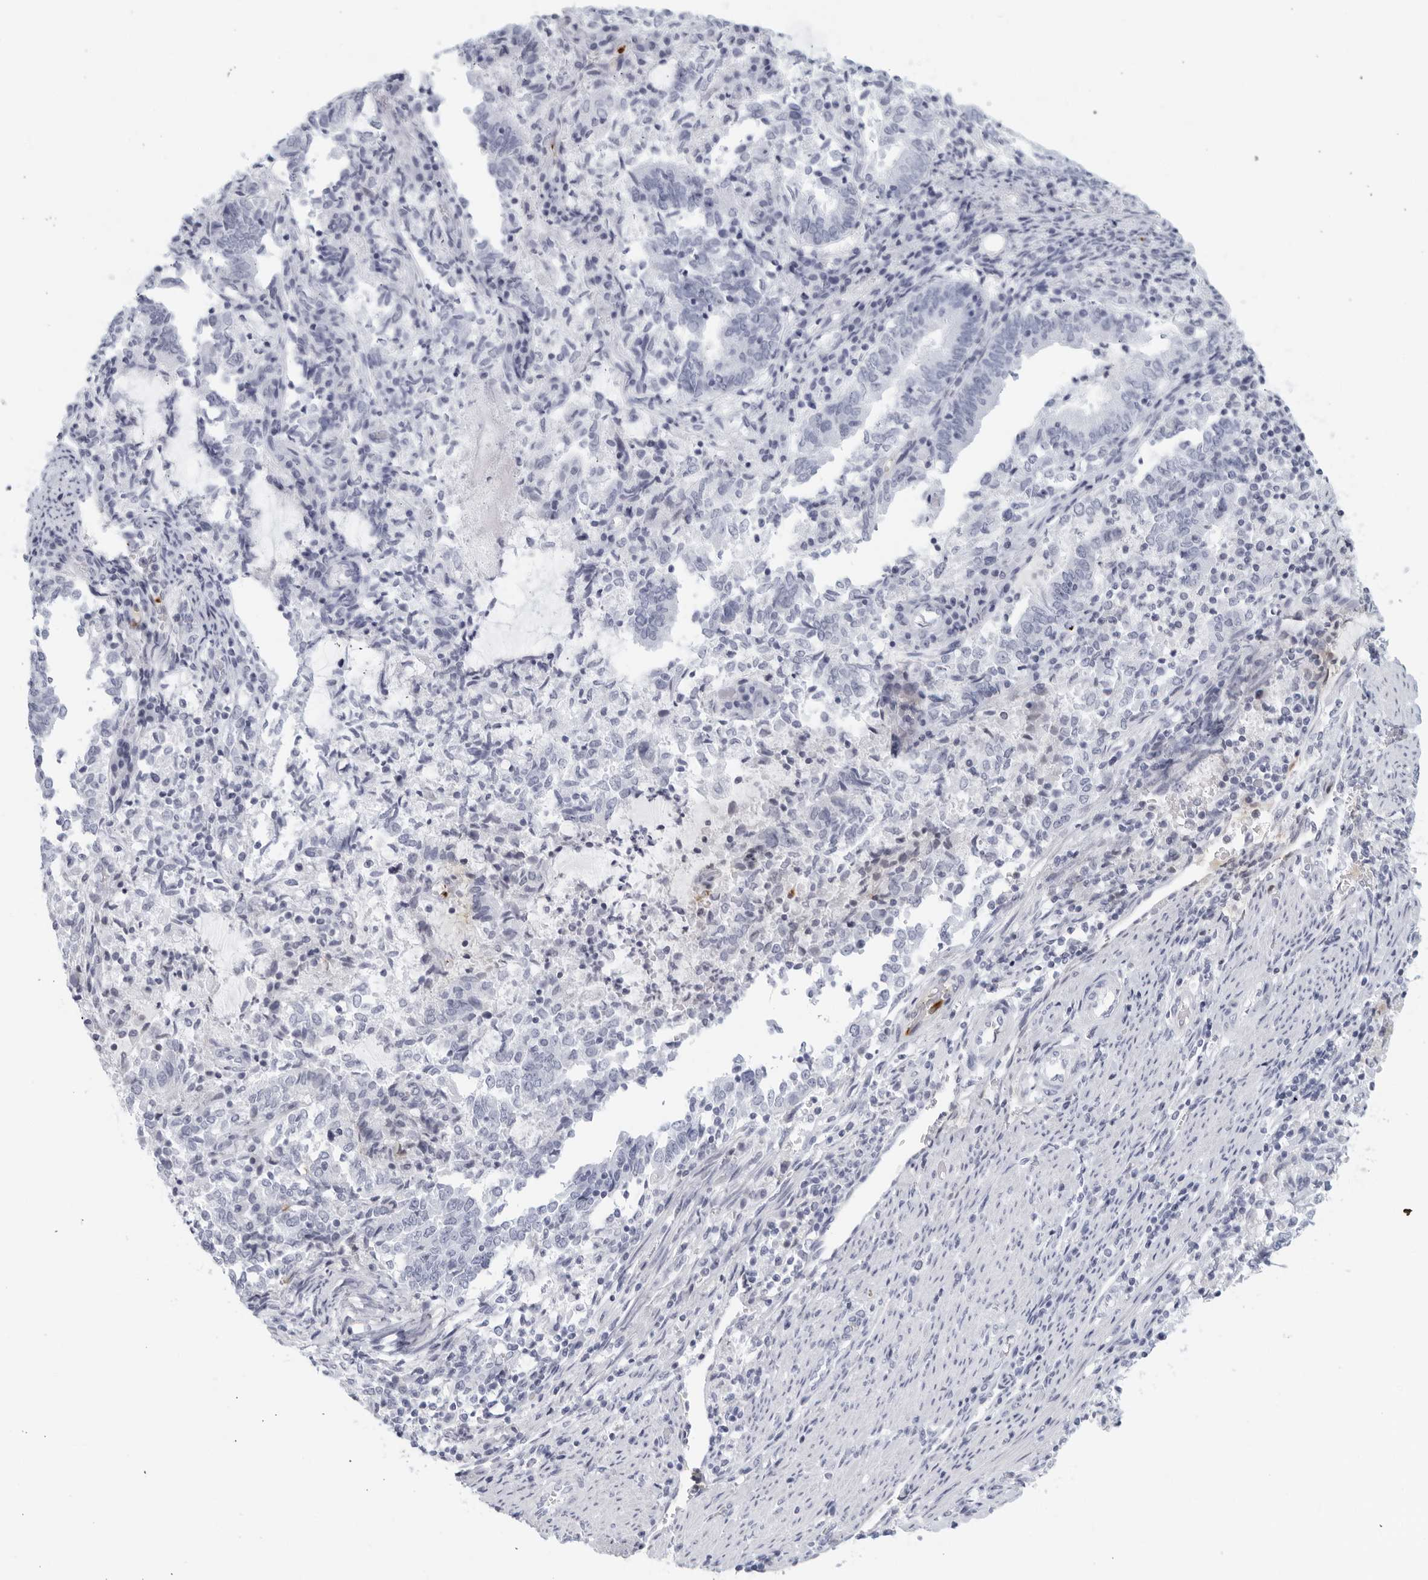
{"staining": {"intensity": "negative", "quantity": "none", "location": "none"}, "tissue": "endometrial cancer", "cell_type": "Tumor cells", "image_type": "cancer", "snomed": [{"axis": "morphology", "description": "Adenocarcinoma, NOS"}, {"axis": "topography", "description": "Endometrium"}], "caption": "Immunohistochemistry of adenocarcinoma (endometrial) demonstrates no staining in tumor cells.", "gene": "FGG", "patient": {"sex": "female", "age": 80}}